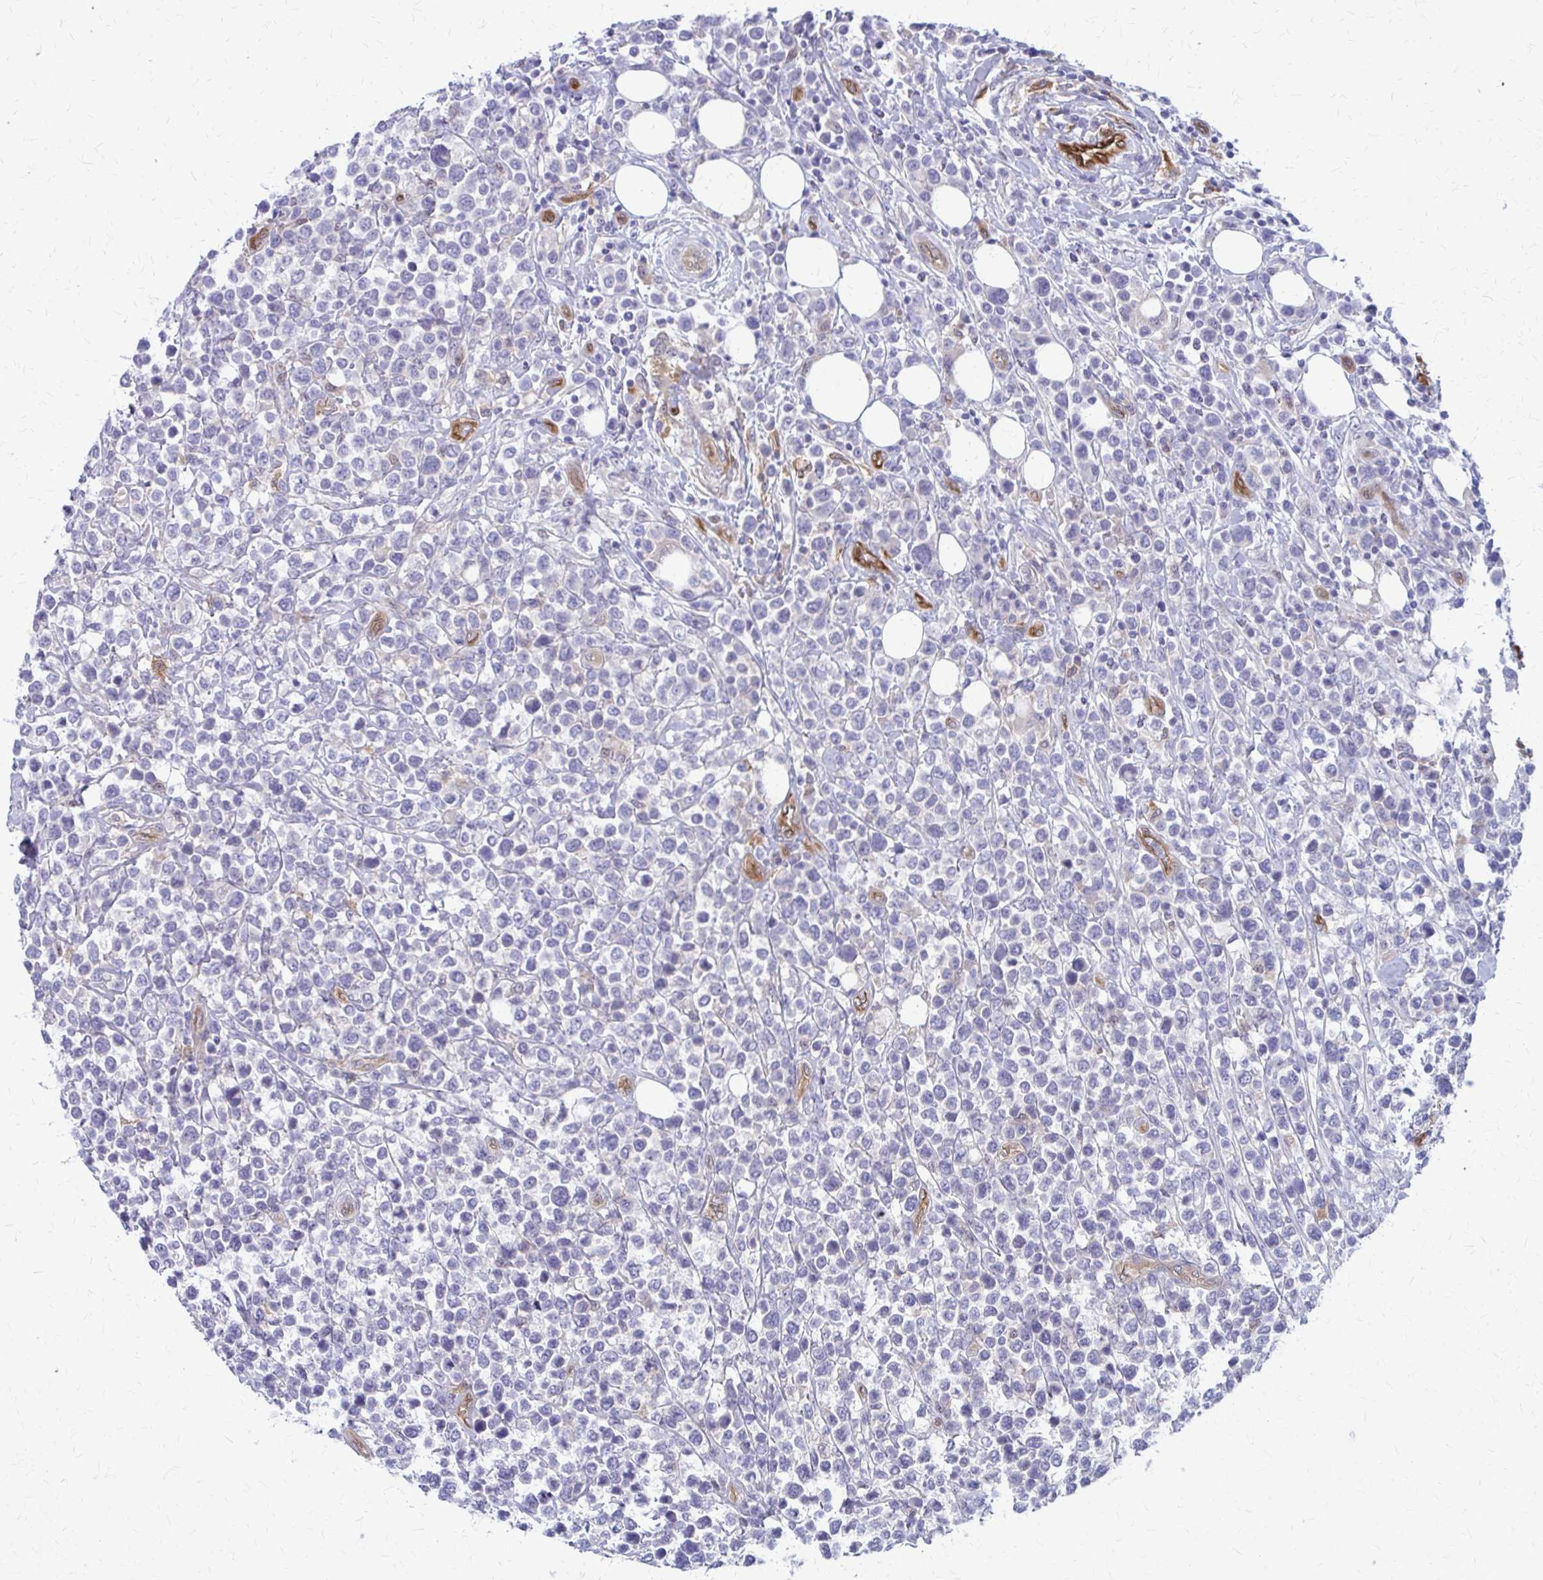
{"staining": {"intensity": "negative", "quantity": "none", "location": "none"}, "tissue": "lymphoma", "cell_type": "Tumor cells", "image_type": "cancer", "snomed": [{"axis": "morphology", "description": "Malignant lymphoma, non-Hodgkin's type, High grade"}, {"axis": "topography", "description": "Soft tissue"}], "caption": "Immunohistochemistry (IHC) histopathology image of human high-grade malignant lymphoma, non-Hodgkin's type stained for a protein (brown), which reveals no positivity in tumor cells.", "gene": "CLIC2", "patient": {"sex": "female", "age": 56}}